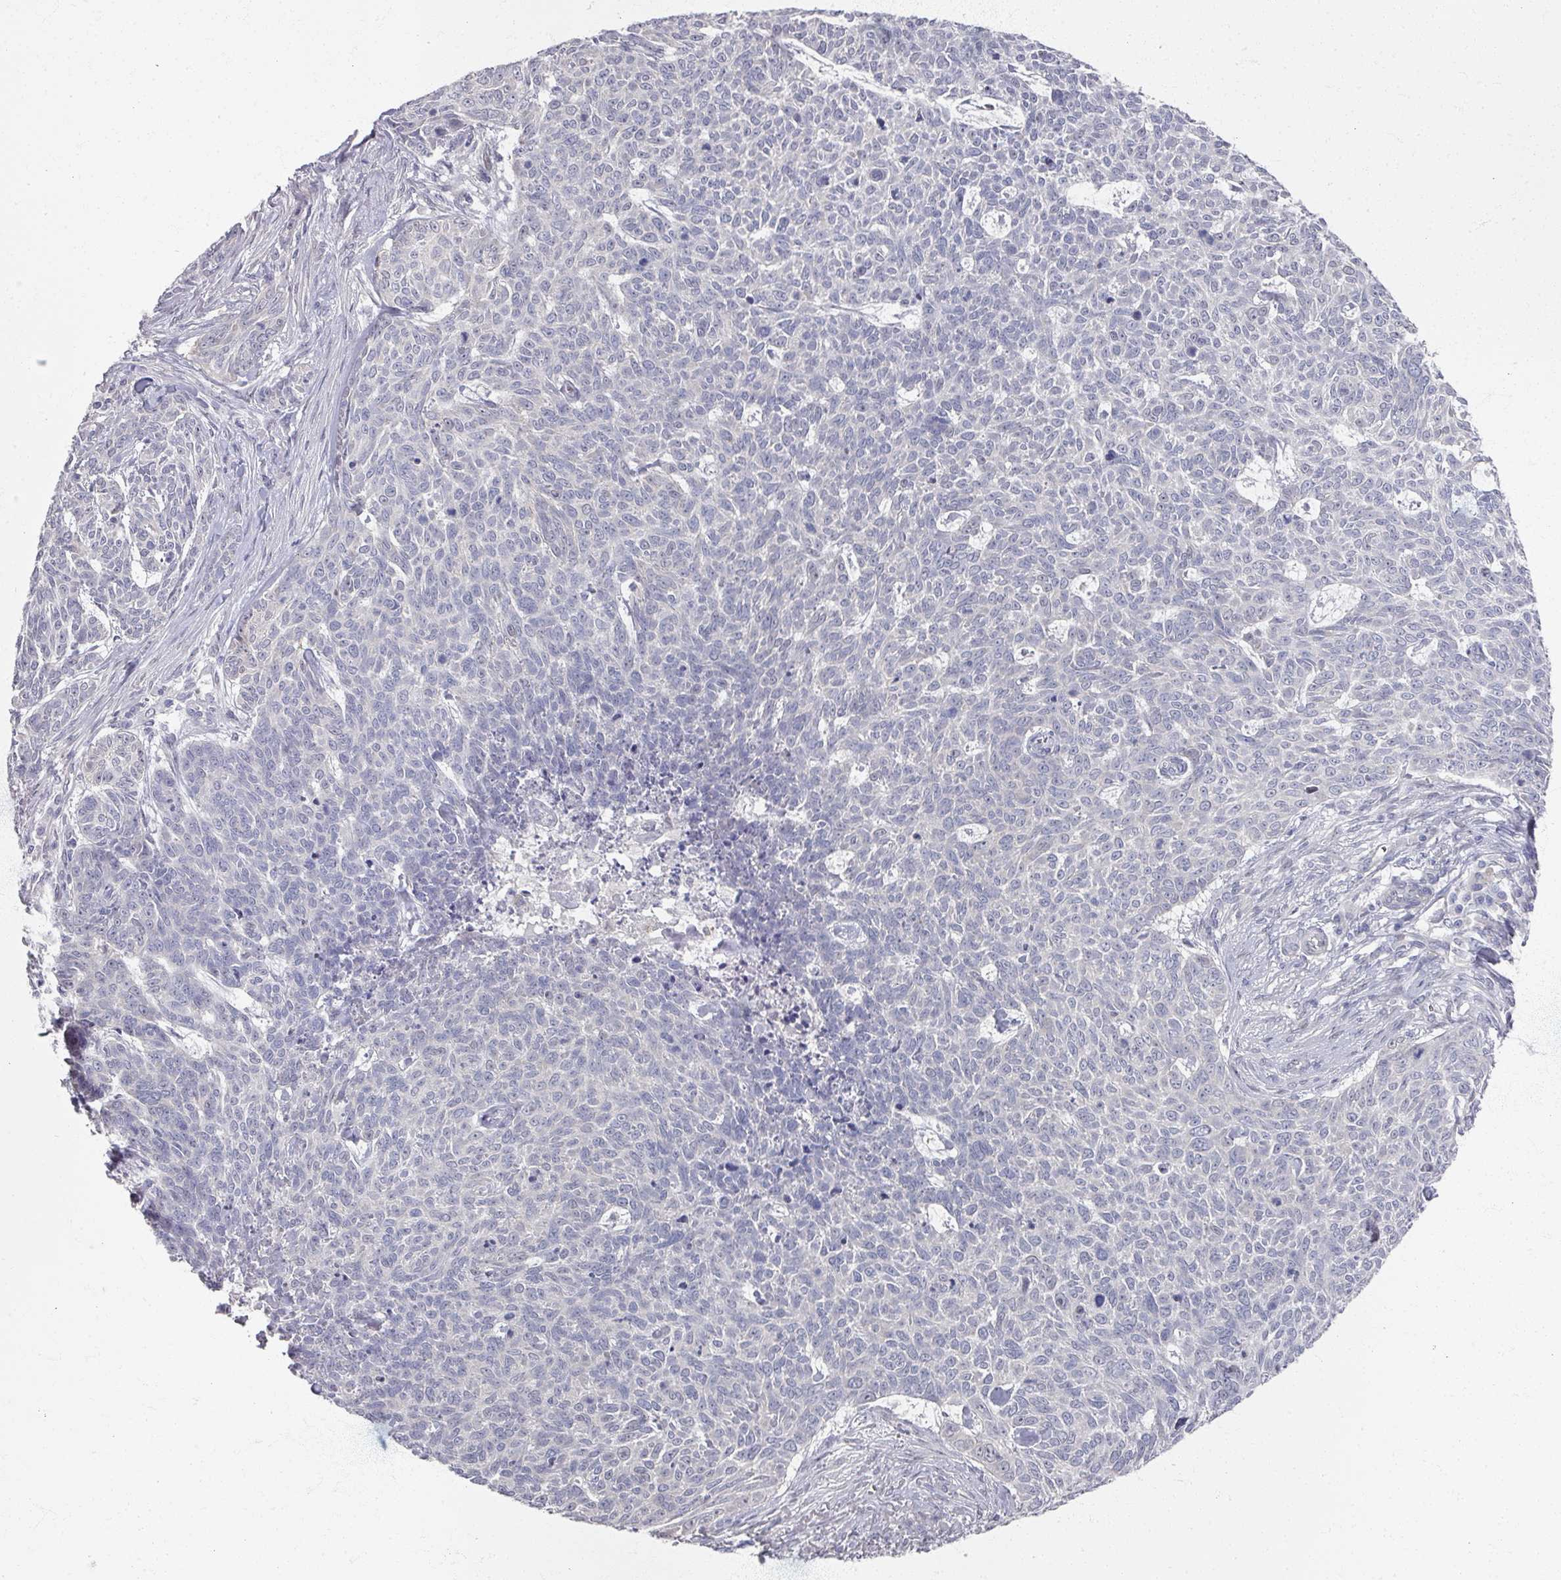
{"staining": {"intensity": "negative", "quantity": "none", "location": "none"}, "tissue": "skin cancer", "cell_type": "Tumor cells", "image_type": "cancer", "snomed": [{"axis": "morphology", "description": "Basal cell carcinoma"}, {"axis": "topography", "description": "Skin"}], "caption": "Tumor cells are negative for brown protein staining in skin cancer (basal cell carcinoma).", "gene": "TTYH3", "patient": {"sex": "female", "age": 93}}